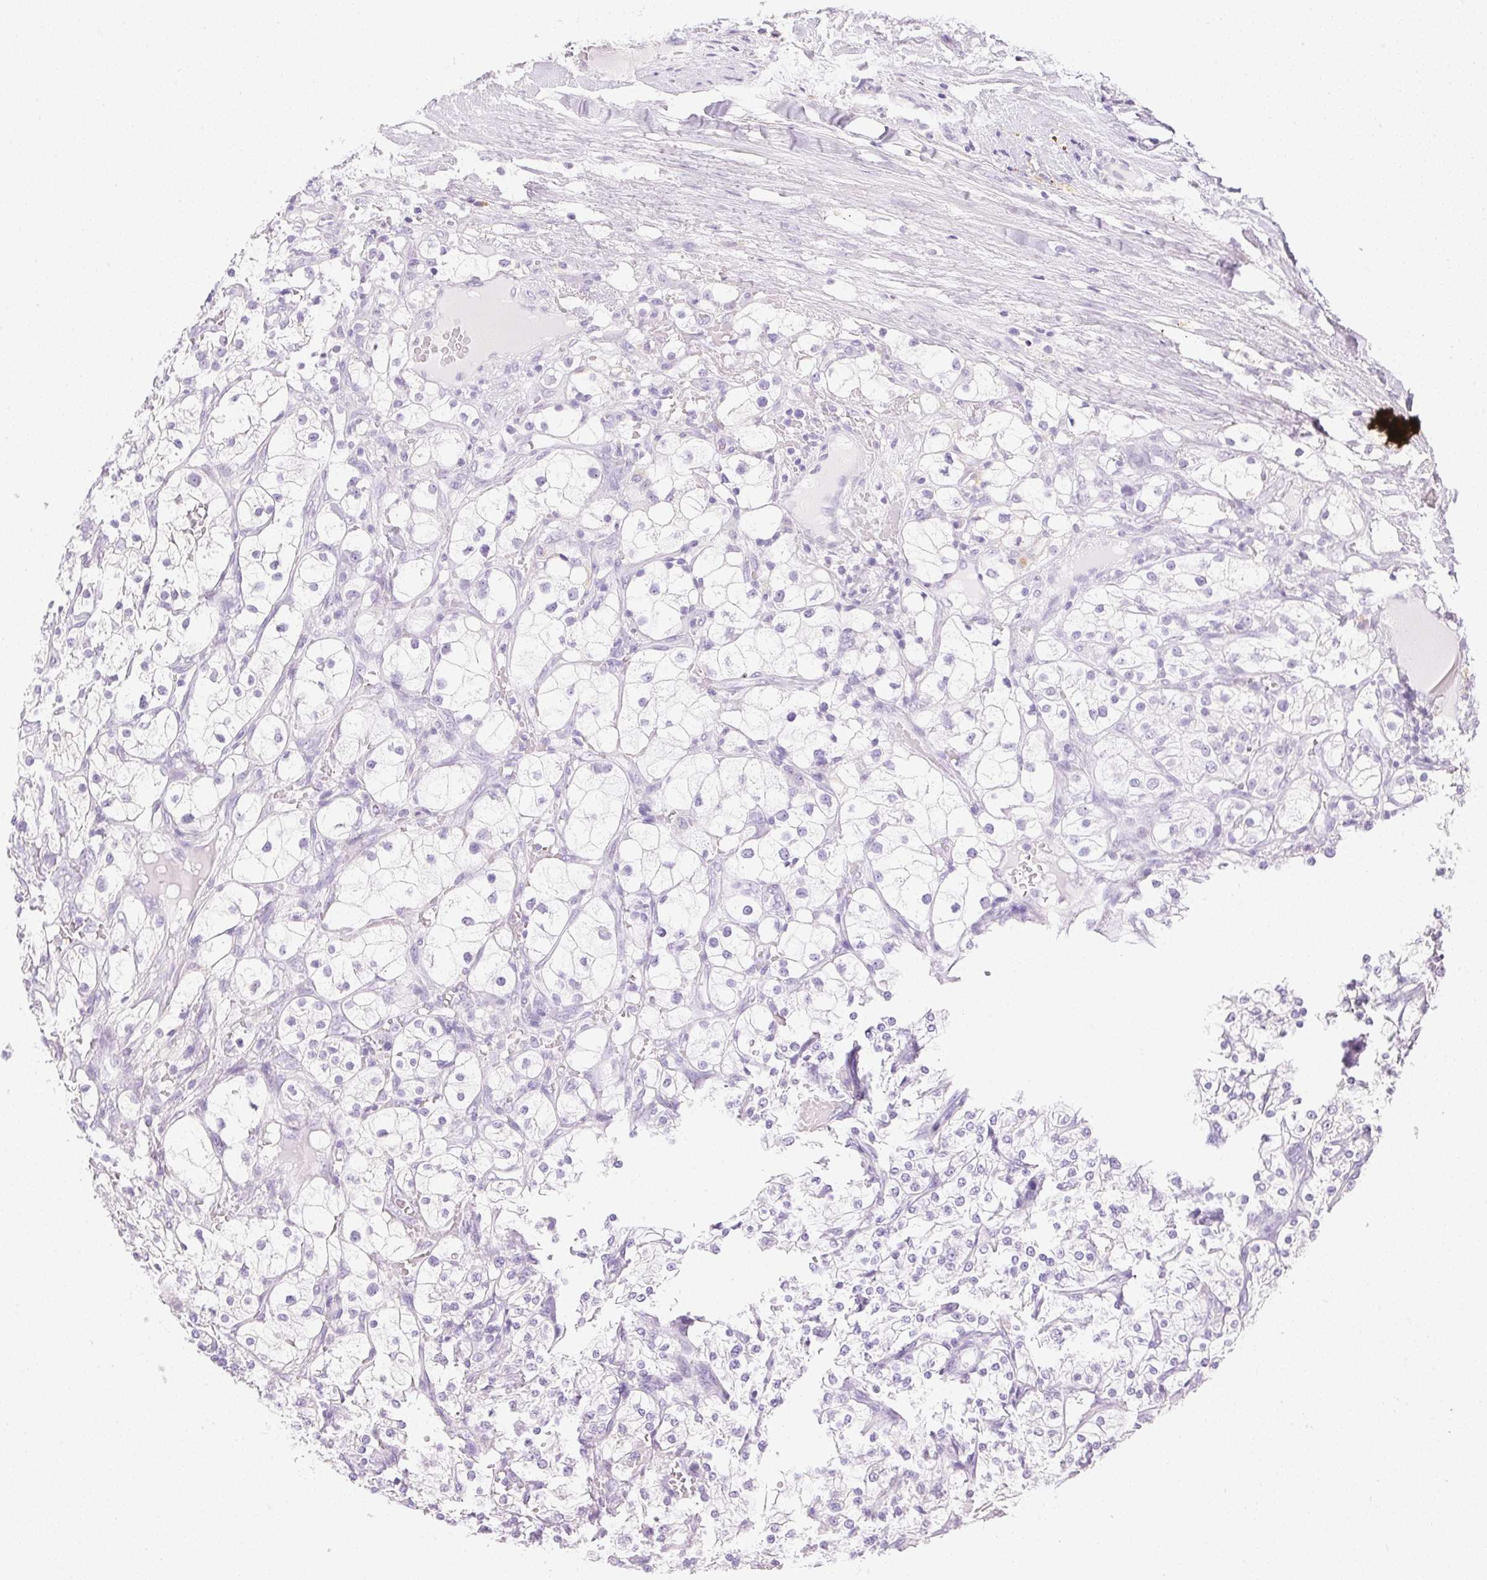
{"staining": {"intensity": "negative", "quantity": "none", "location": "none"}, "tissue": "renal cancer", "cell_type": "Tumor cells", "image_type": "cancer", "snomed": [{"axis": "morphology", "description": "Adenocarcinoma, NOS"}, {"axis": "topography", "description": "Kidney"}], "caption": "This is an immunohistochemistry (IHC) micrograph of renal adenocarcinoma. There is no positivity in tumor cells.", "gene": "ATP6V1G3", "patient": {"sex": "male", "age": 80}}